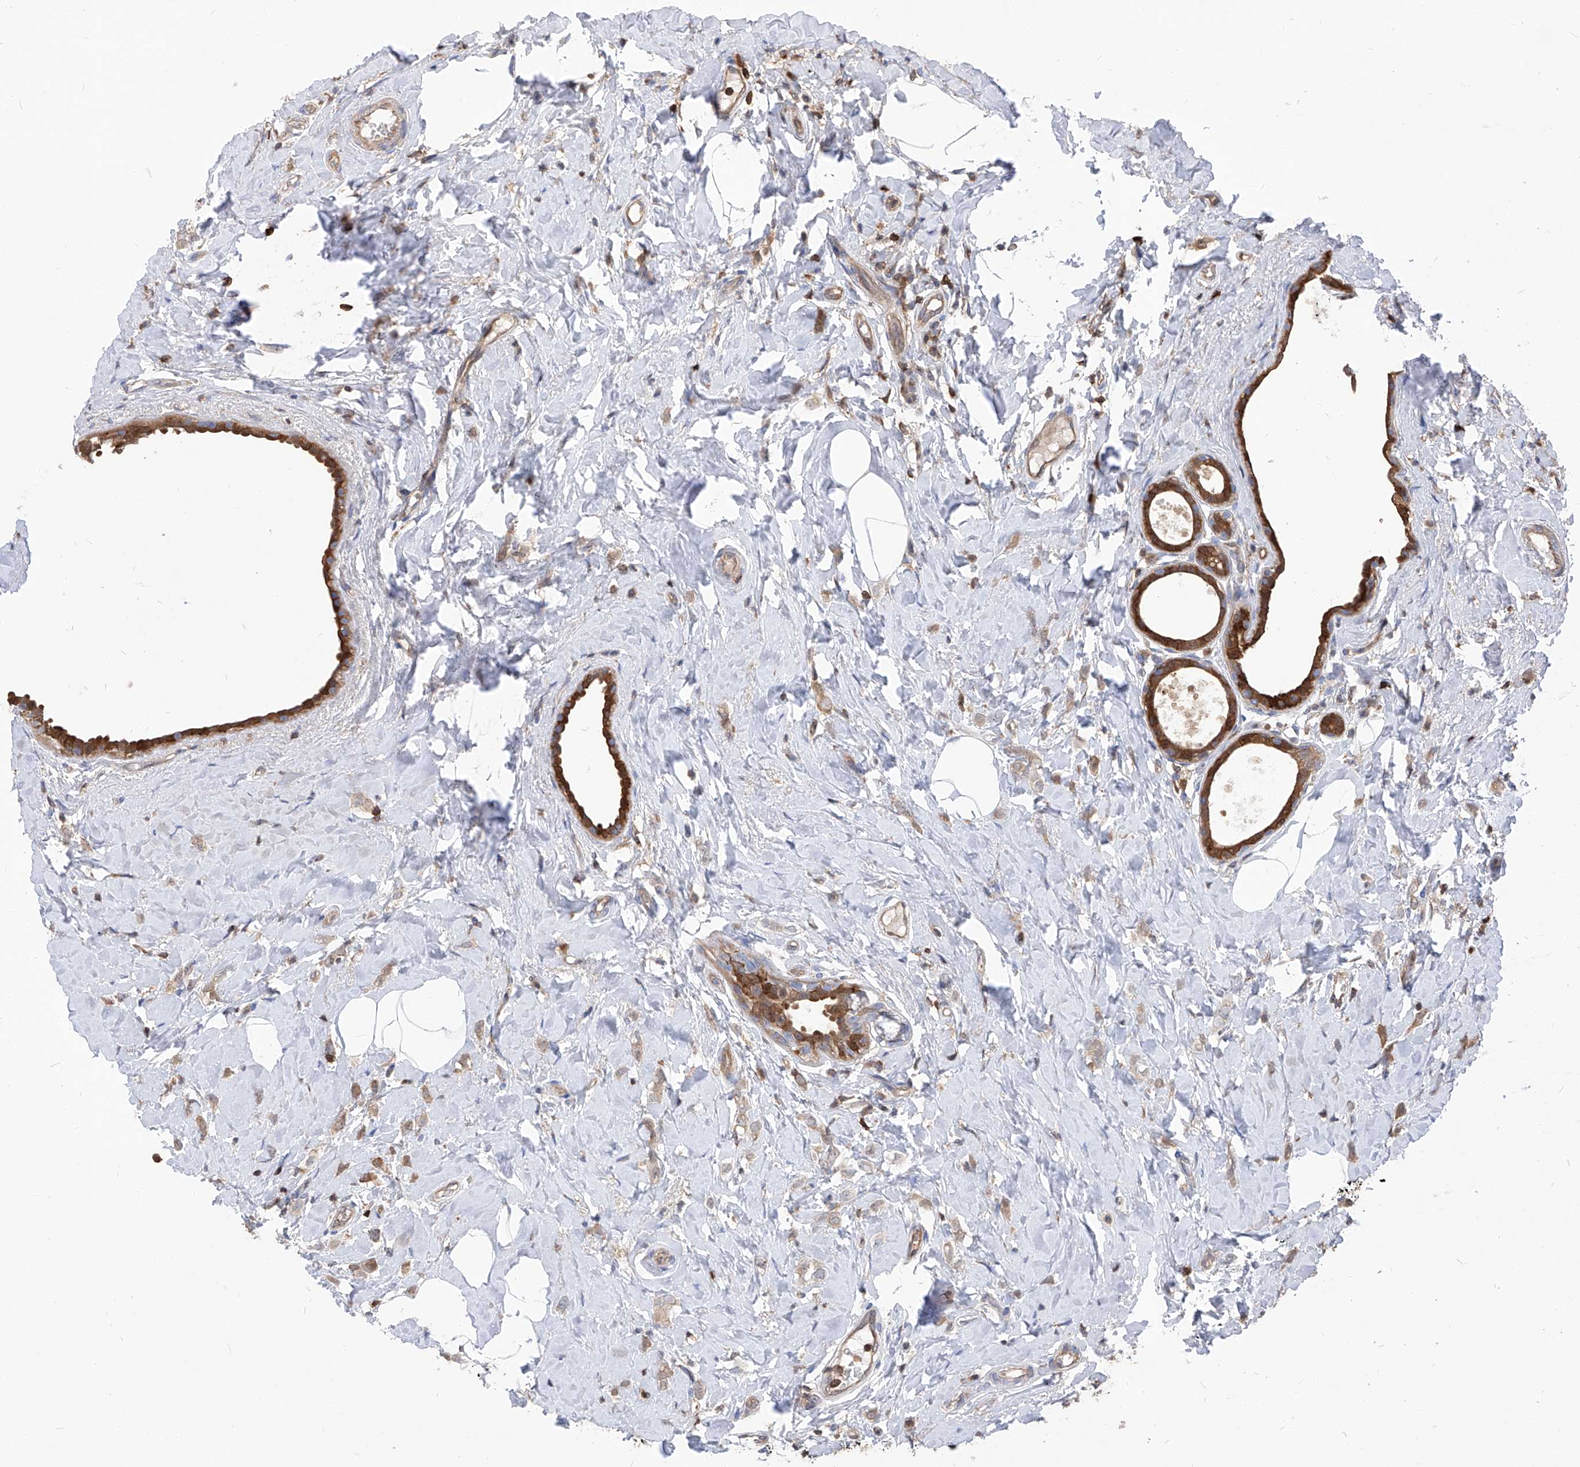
{"staining": {"intensity": "weak", "quantity": "25%-75%", "location": "cytoplasmic/membranous"}, "tissue": "breast cancer", "cell_type": "Tumor cells", "image_type": "cancer", "snomed": [{"axis": "morphology", "description": "Lobular carcinoma"}, {"axis": "topography", "description": "Breast"}], "caption": "Brown immunohistochemical staining in lobular carcinoma (breast) demonstrates weak cytoplasmic/membranous expression in about 25%-75% of tumor cells.", "gene": "ABRACL", "patient": {"sex": "female", "age": 47}}